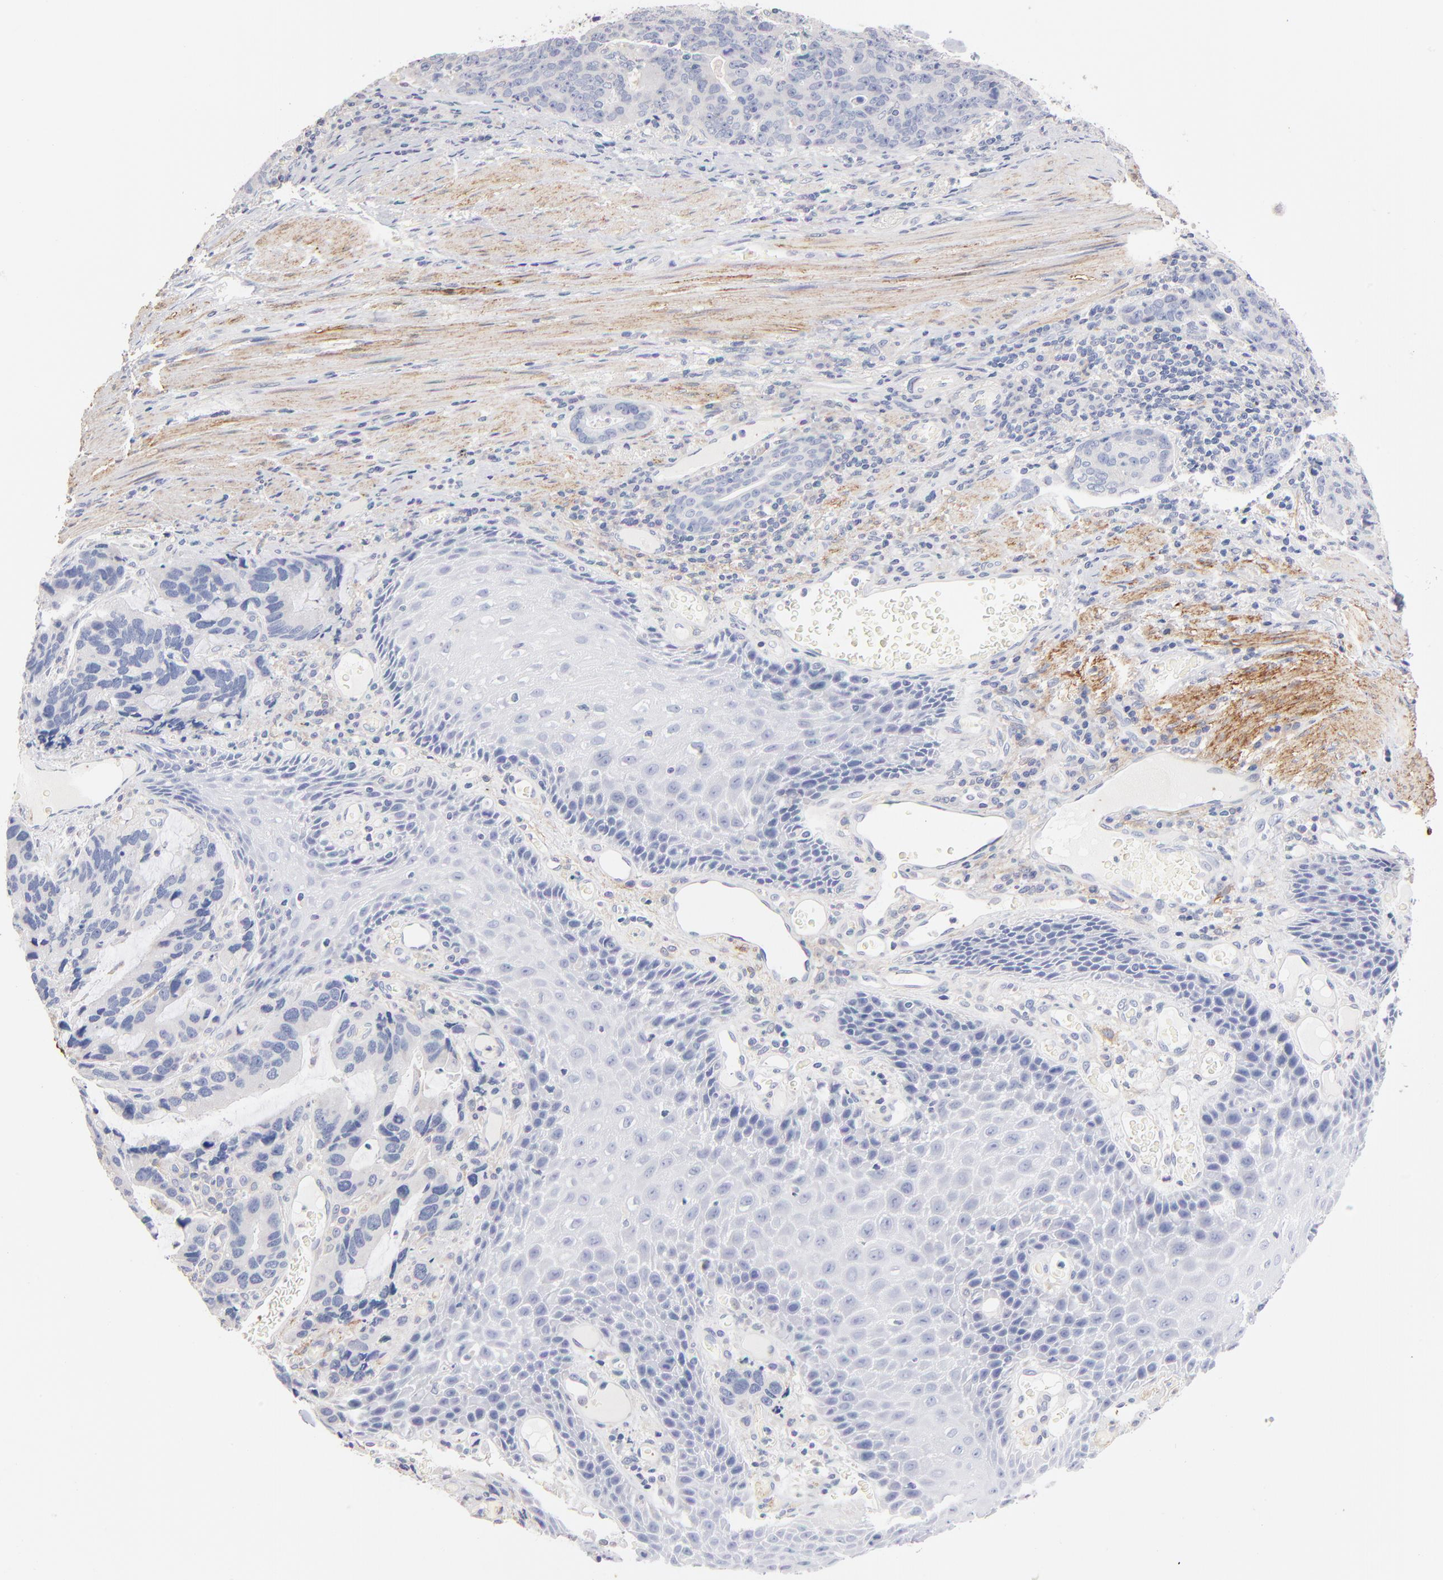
{"staining": {"intensity": "negative", "quantity": "none", "location": "none"}, "tissue": "stomach cancer", "cell_type": "Tumor cells", "image_type": "cancer", "snomed": [{"axis": "morphology", "description": "Adenocarcinoma, NOS"}, {"axis": "topography", "description": "Esophagus"}, {"axis": "topography", "description": "Stomach"}], "caption": "Micrograph shows no protein staining in tumor cells of stomach adenocarcinoma tissue.", "gene": "ITGA8", "patient": {"sex": "male", "age": 74}}